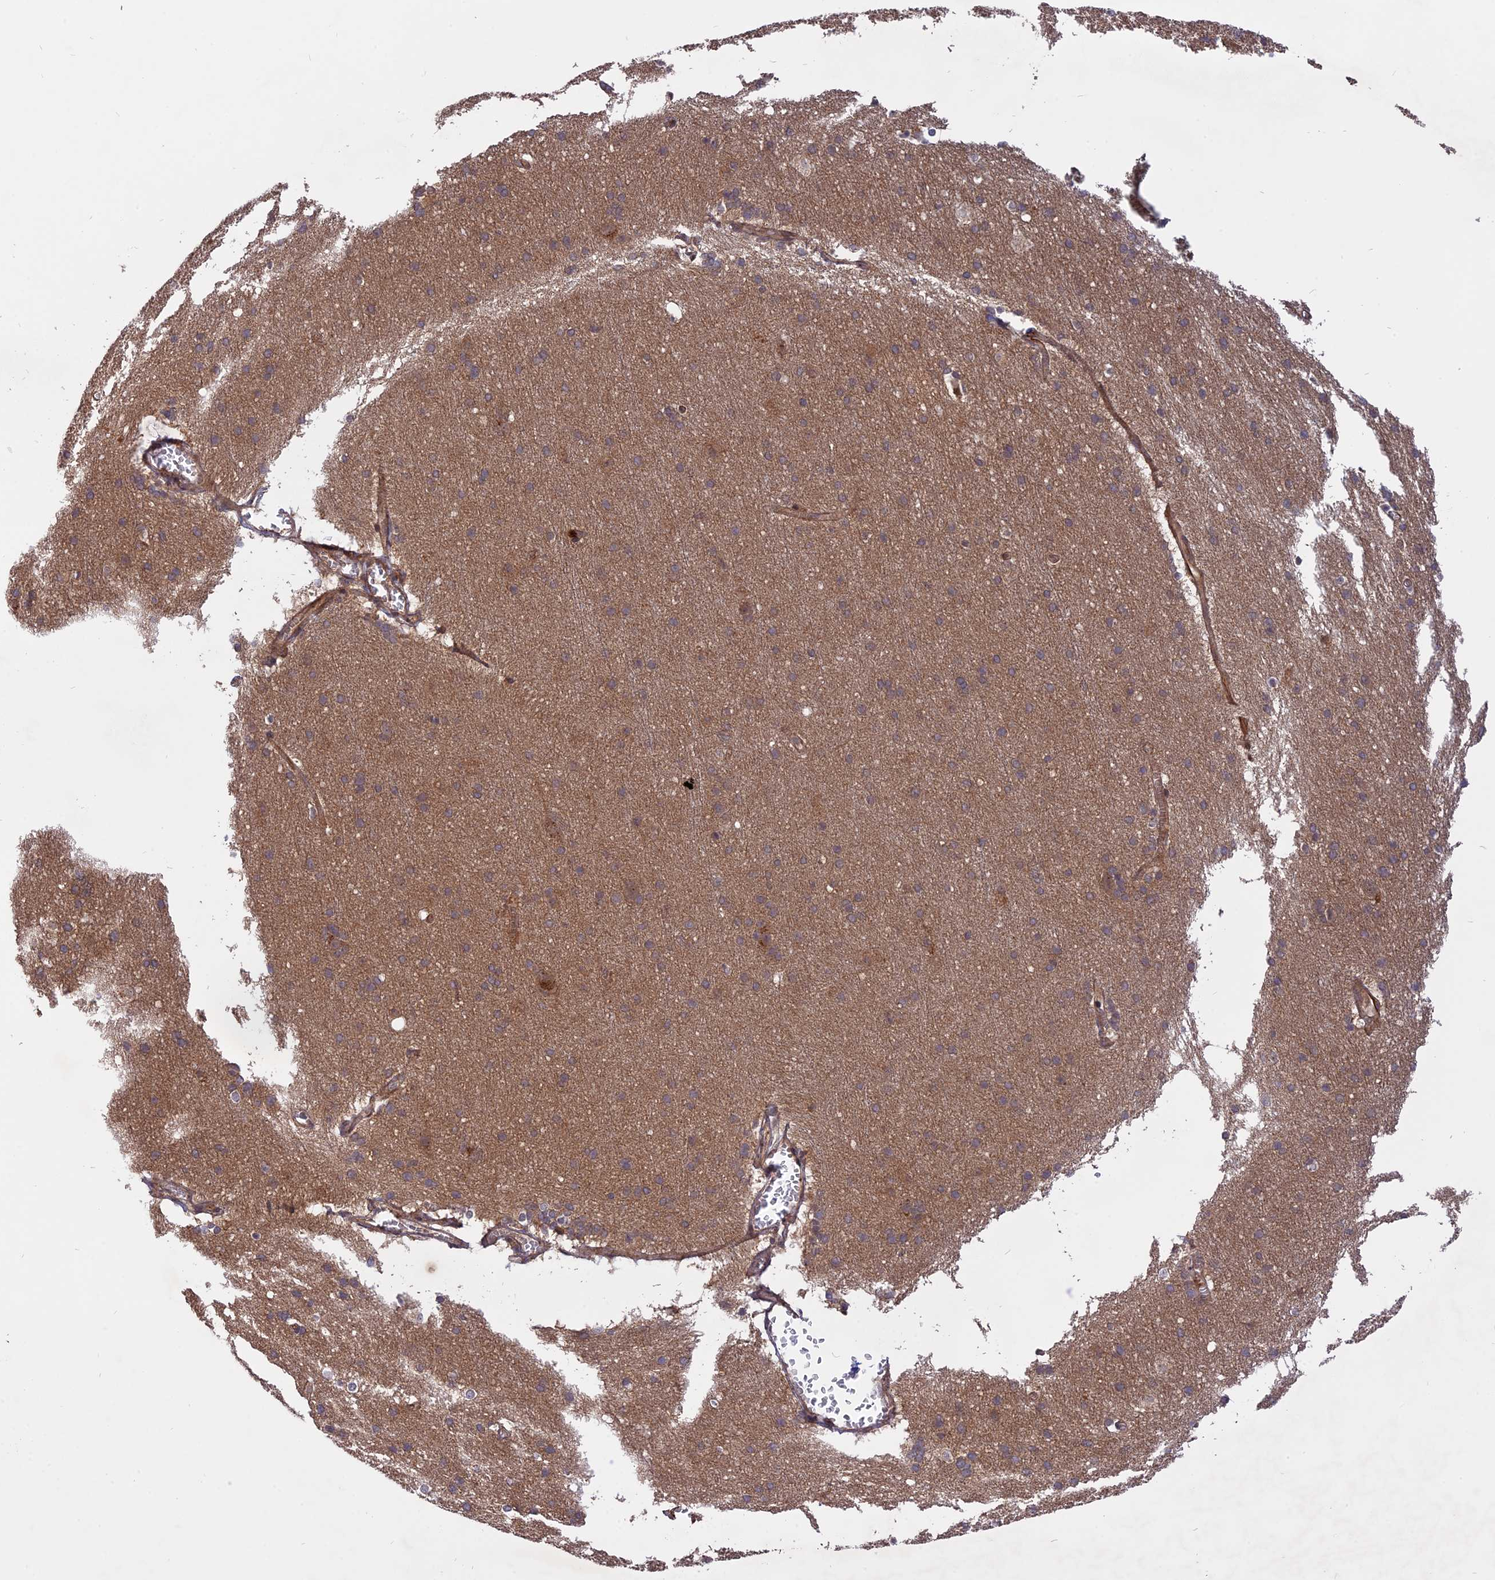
{"staining": {"intensity": "strong", "quantity": ">75%", "location": "cytoplasmic/membranous"}, "tissue": "cerebral cortex", "cell_type": "Endothelial cells", "image_type": "normal", "snomed": [{"axis": "morphology", "description": "Normal tissue, NOS"}, {"axis": "topography", "description": "Cerebral cortex"}], "caption": "The image displays immunohistochemical staining of benign cerebral cortex. There is strong cytoplasmic/membranous expression is present in about >75% of endothelial cells.", "gene": "PHLDB3", "patient": {"sex": "male", "age": 54}}